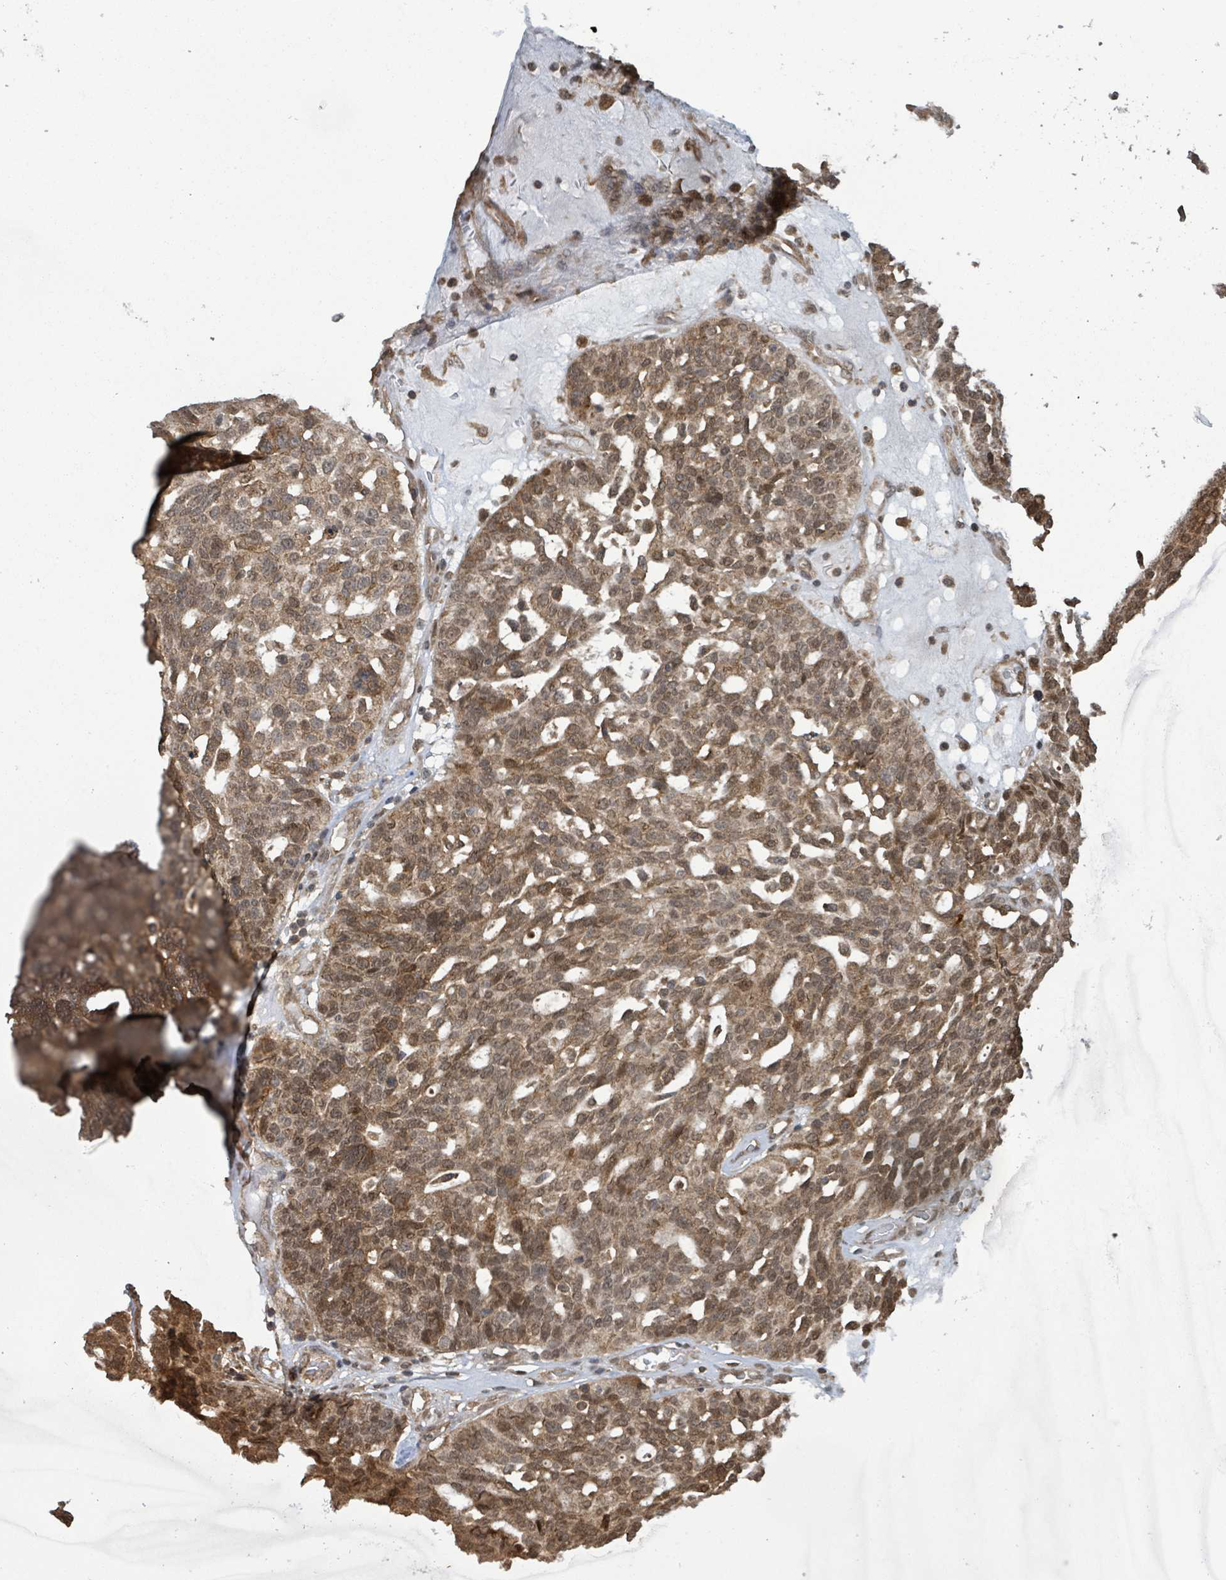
{"staining": {"intensity": "moderate", "quantity": ">75%", "location": "cytoplasmic/membranous,nuclear"}, "tissue": "ovarian cancer", "cell_type": "Tumor cells", "image_type": "cancer", "snomed": [{"axis": "morphology", "description": "Cystadenocarcinoma, serous, NOS"}, {"axis": "topography", "description": "Ovary"}], "caption": "High-power microscopy captured an IHC image of ovarian cancer, revealing moderate cytoplasmic/membranous and nuclear staining in approximately >75% of tumor cells.", "gene": "KLC1", "patient": {"sex": "female", "age": 59}}